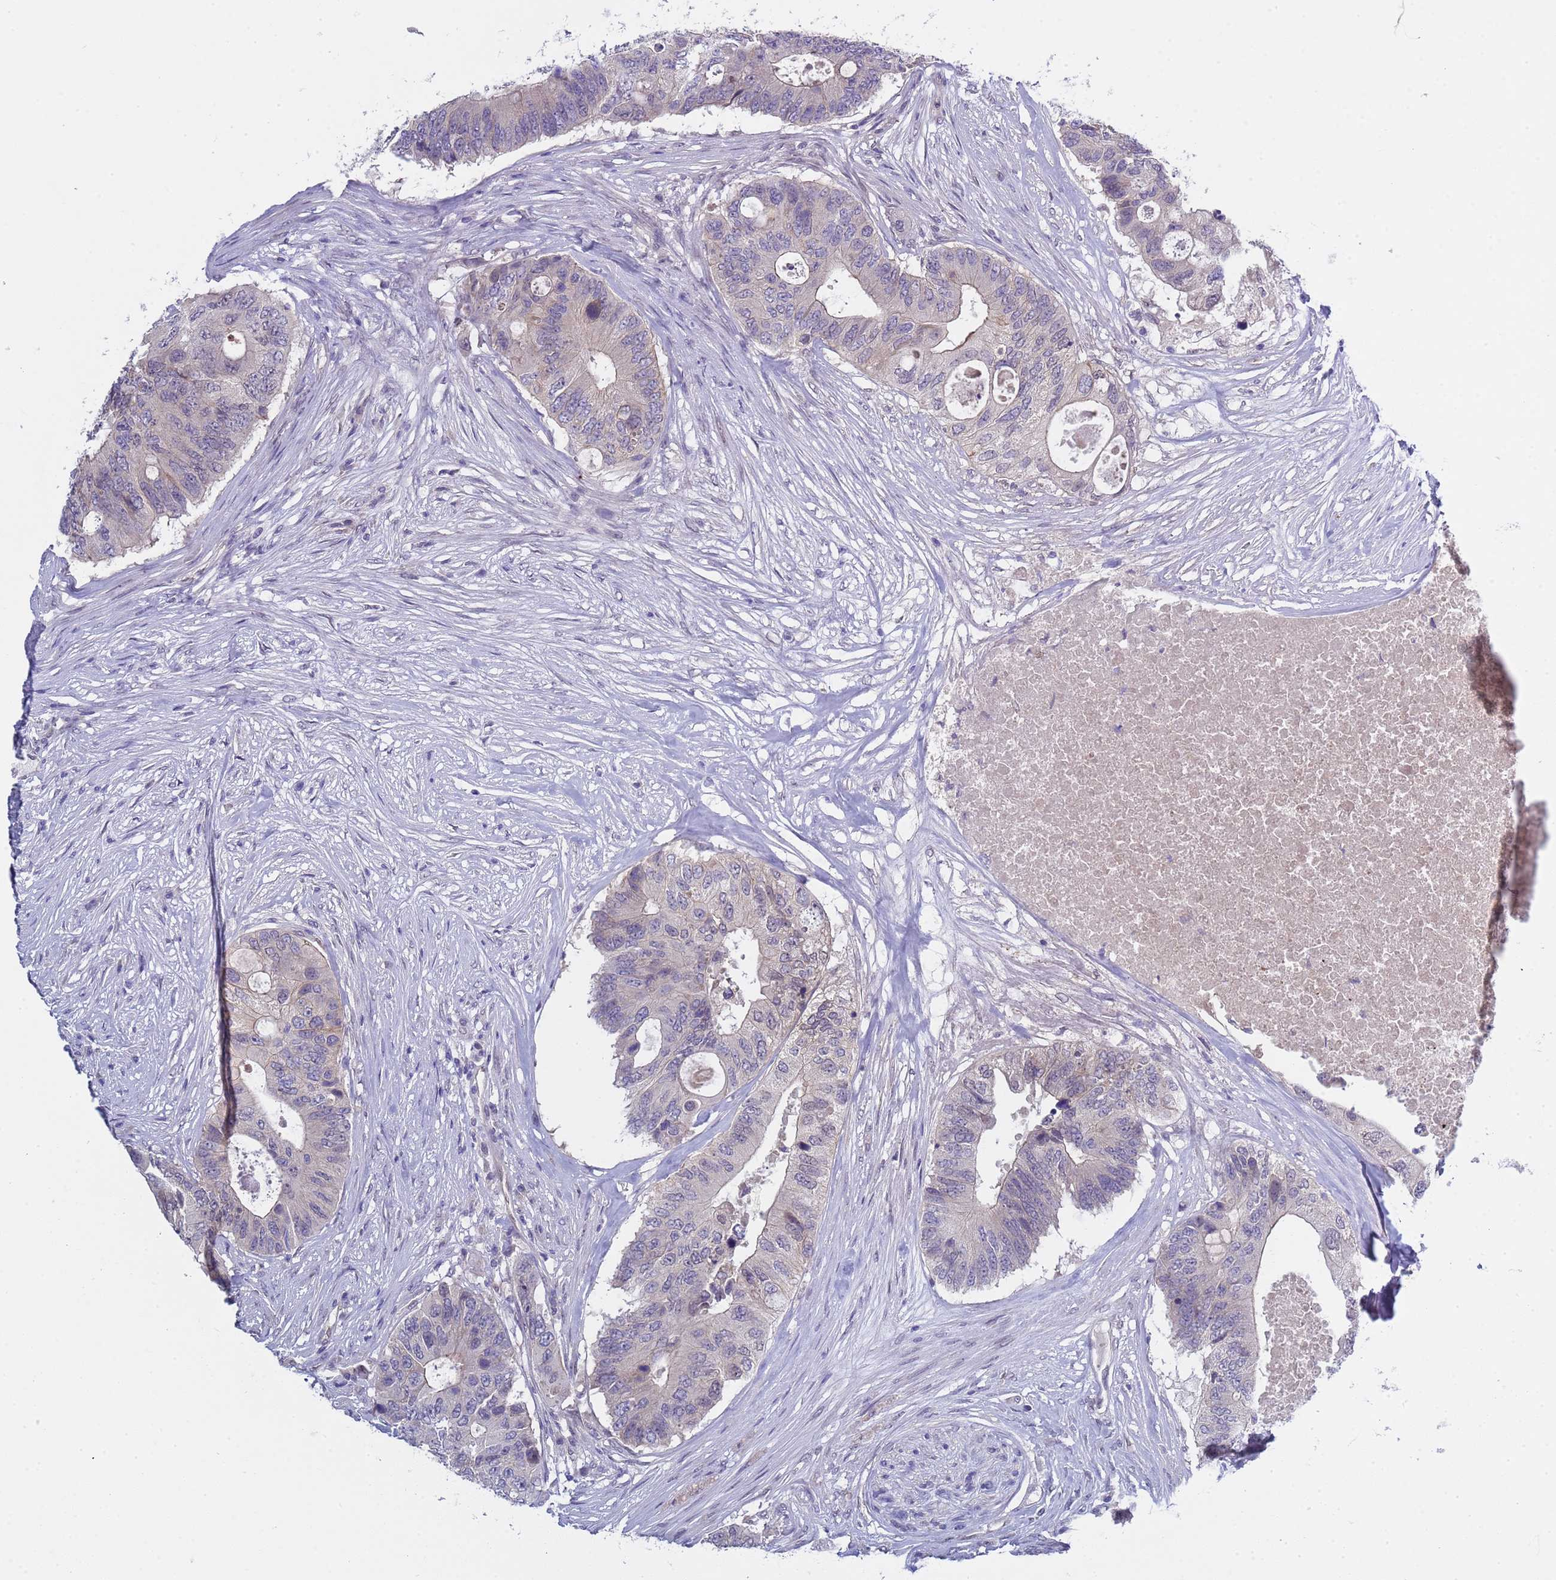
{"staining": {"intensity": "negative", "quantity": "none", "location": "none"}, "tissue": "colorectal cancer", "cell_type": "Tumor cells", "image_type": "cancer", "snomed": [{"axis": "morphology", "description": "Adenocarcinoma, NOS"}, {"axis": "topography", "description": "Colon"}], "caption": "Colorectal cancer was stained to show a protein in brown. There is no significant staining in tumor cells. The staining is performed using DAB brown chromogen with nuclei counter-stained in using hematoxylin.", "gene": "TRMT10A", "patient": {"sex": "male", "age": 71}}